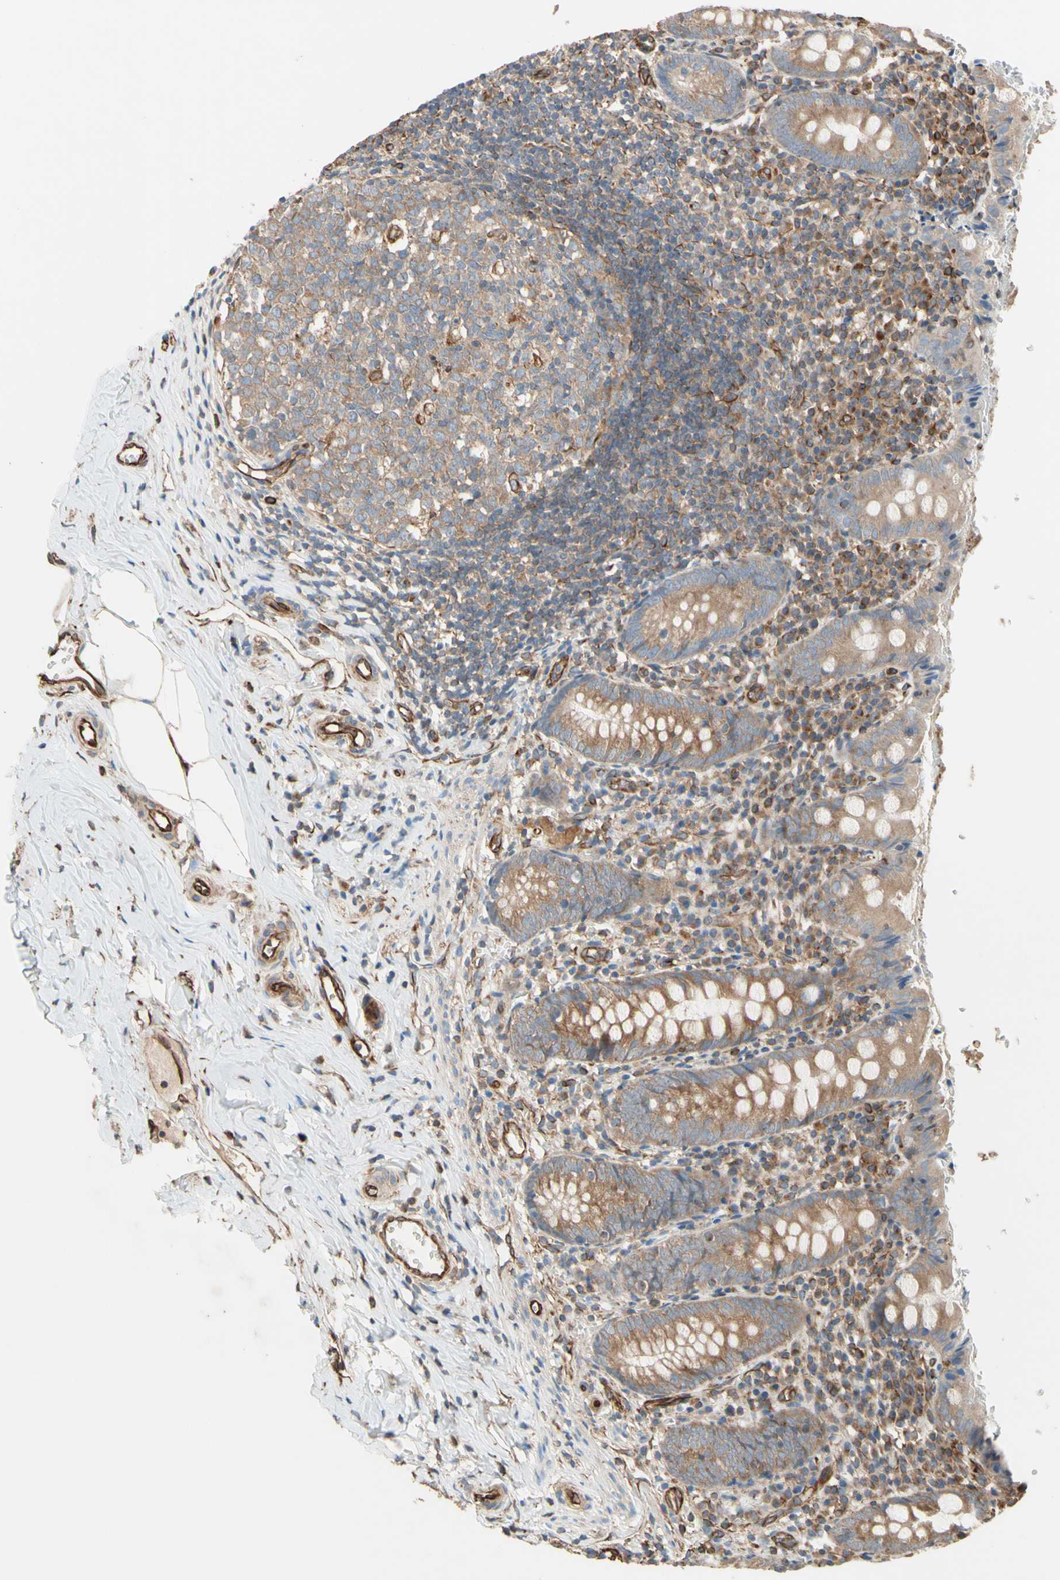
{"staining": {"intensity": "weak", "quantity": ">75%", "location": "cytoplasmic/membranous"}, "tissue": "appendix", "cell_type": "Glandular cells", "image_type": "normal", "snomed": [{"axis": "morphology", "description": "Normal tissue, NOS"}, {"axis": "topography", "description": "Appendix"}], "caption": "Brown immunohistochemical staining in unremarkable appendix displays weak cytoplasmic/membranous staining in approximately >75% of glandular cells.", "gene": "TRAF2", "patient": {"sex": "female", "age": 10}}